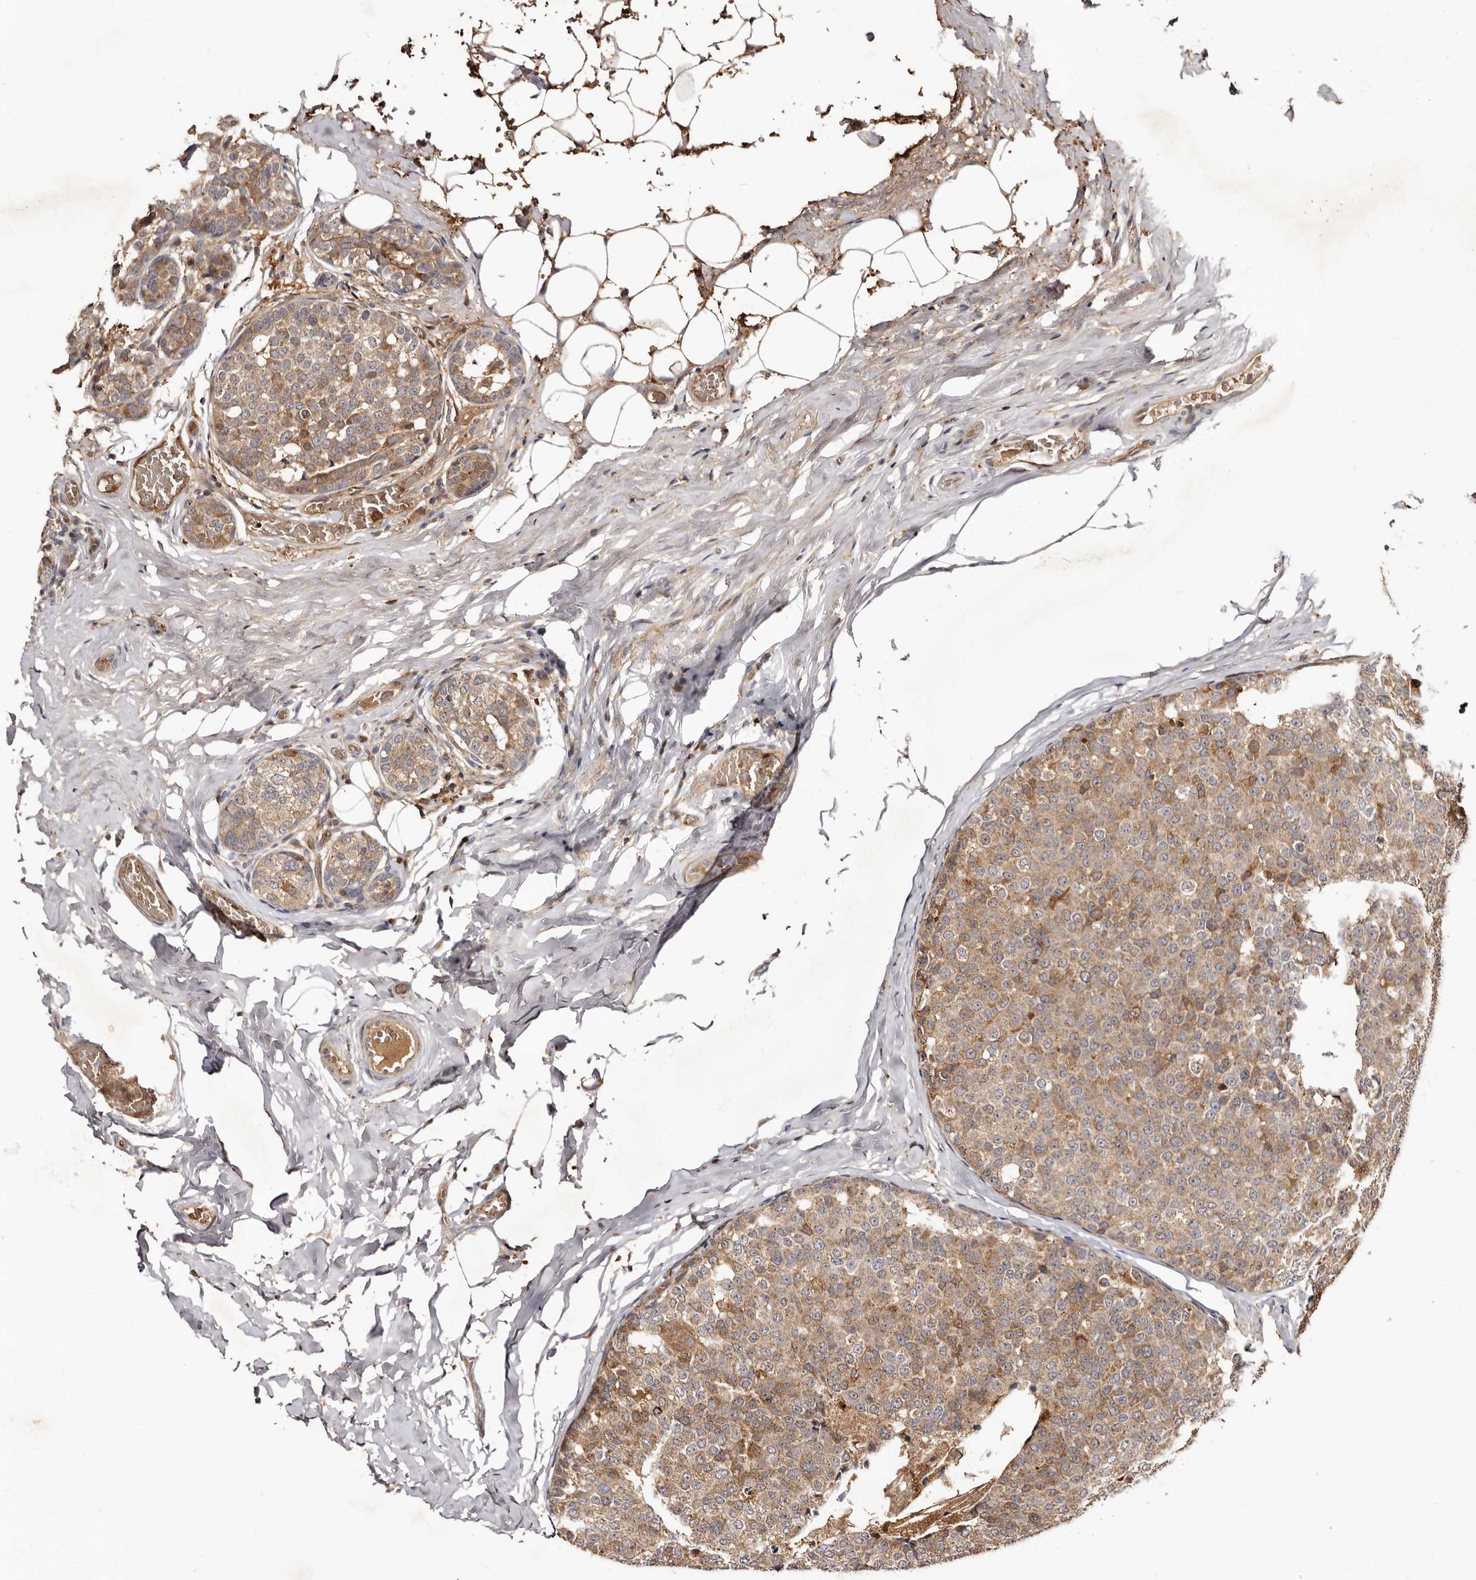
{"staining": {"intensity": "moderate", "quantity": ">75%", "location": "cytoplasmic/membranous"}, "tissue": "breast cancer", "cell_type": "Tumor cells", "image_type": "cancer", "snomed": [{"axis": "morphology", "description": "Normal tissue, NOS"}, {"axis": "morphology", "description": "Duct carcinoma"}, {"axis": "topography", "description": "Breast"}], "caption": "Protein expression analysis of human breast cancer (intraductal carcinoma) reveals moderate cytoplasmic/membranous staining in approximately >75% of tumor cells.", "gene": "BAX", "patient": {"sex": "female", "age": 43}}